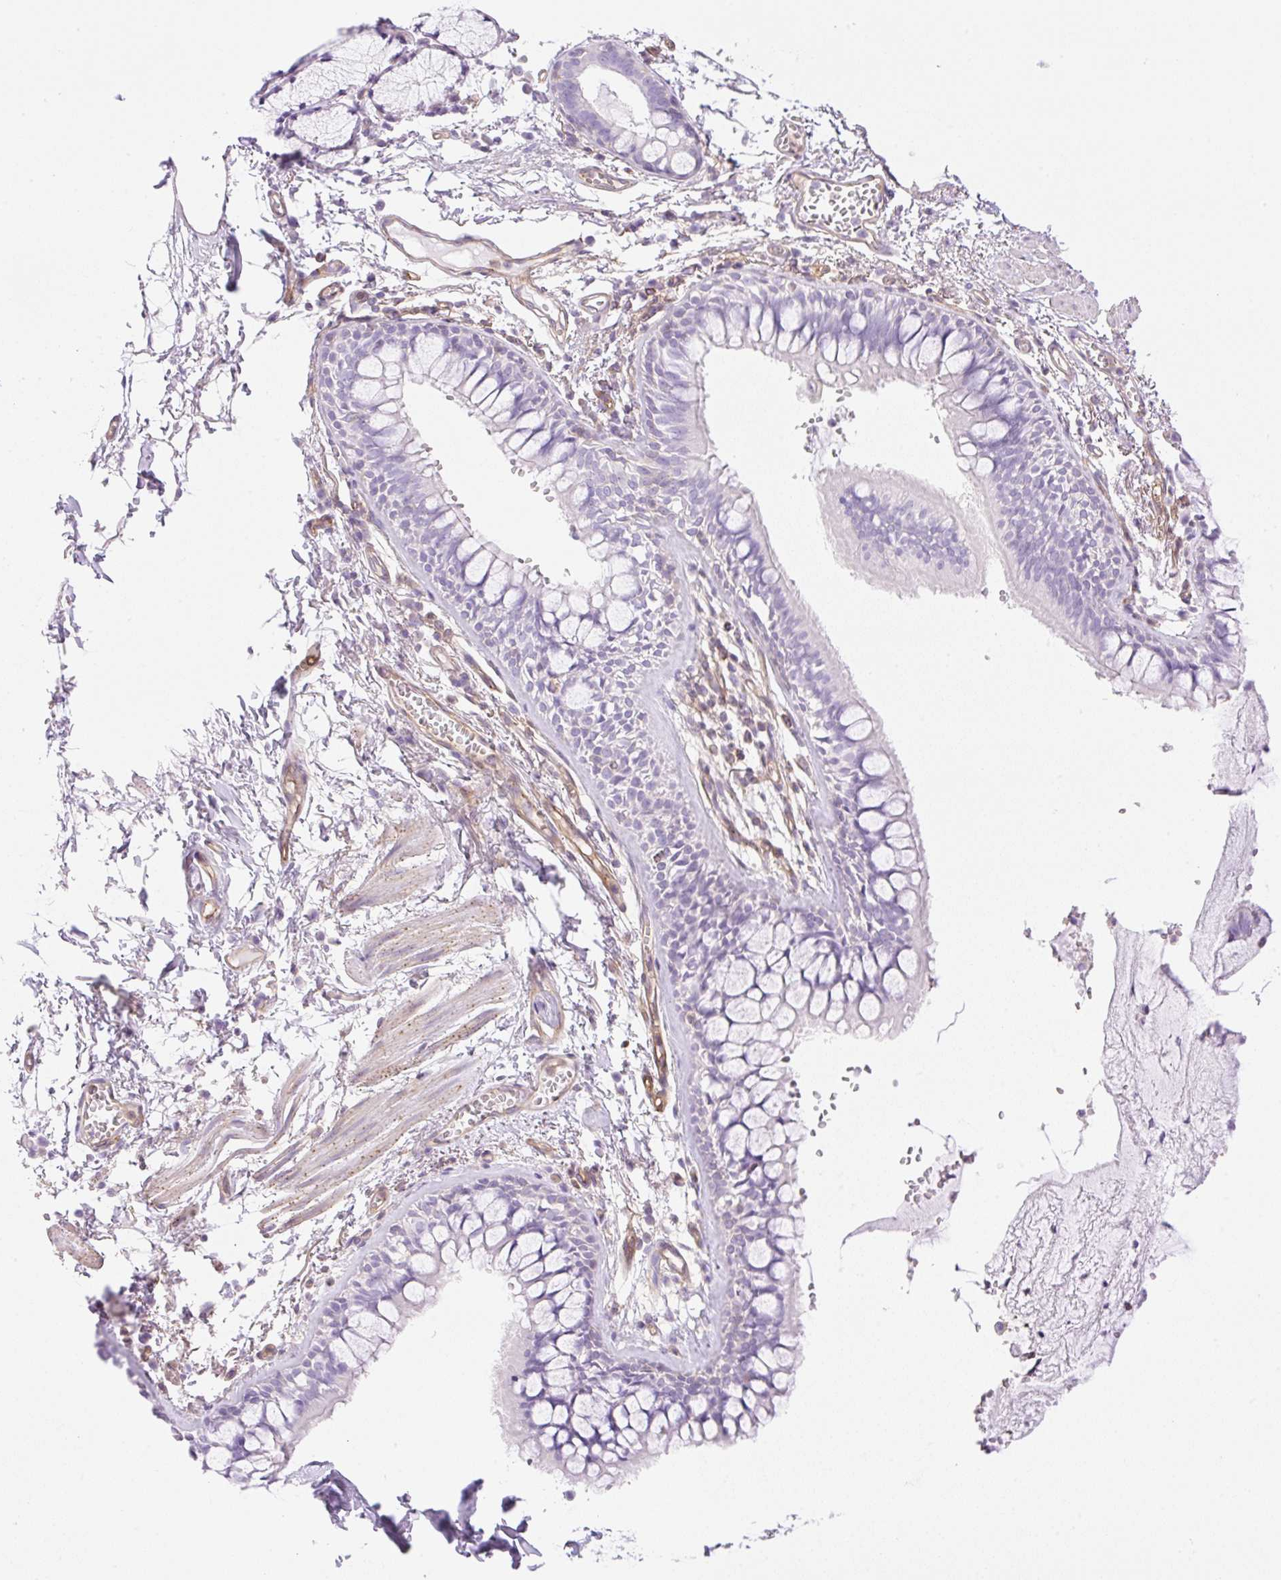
{"staining": {"intensity": "negative", "quantity": "none", "location": "none"}, "tissue": "bronchus", "cell_type": "Respiratory epithelial cells", "image_type": "normal", "snomed": [{"axis": "morphology", "description": "Normal tissue, NOS"}, {"axis": "topography", "description": "Cartilage tissue"}, {"axis": "topography", "description": "Bronchus"}], "caption": "Immunohistochemistry (IHC) of normal bronchus demonstrates no positivity in respiratory epithelial cells. (DAB immunohistochemistry (IHC) with hematoxylin counter stain).", "gene": "EHD1", "patient": {"sex": "male", "age": 78}}